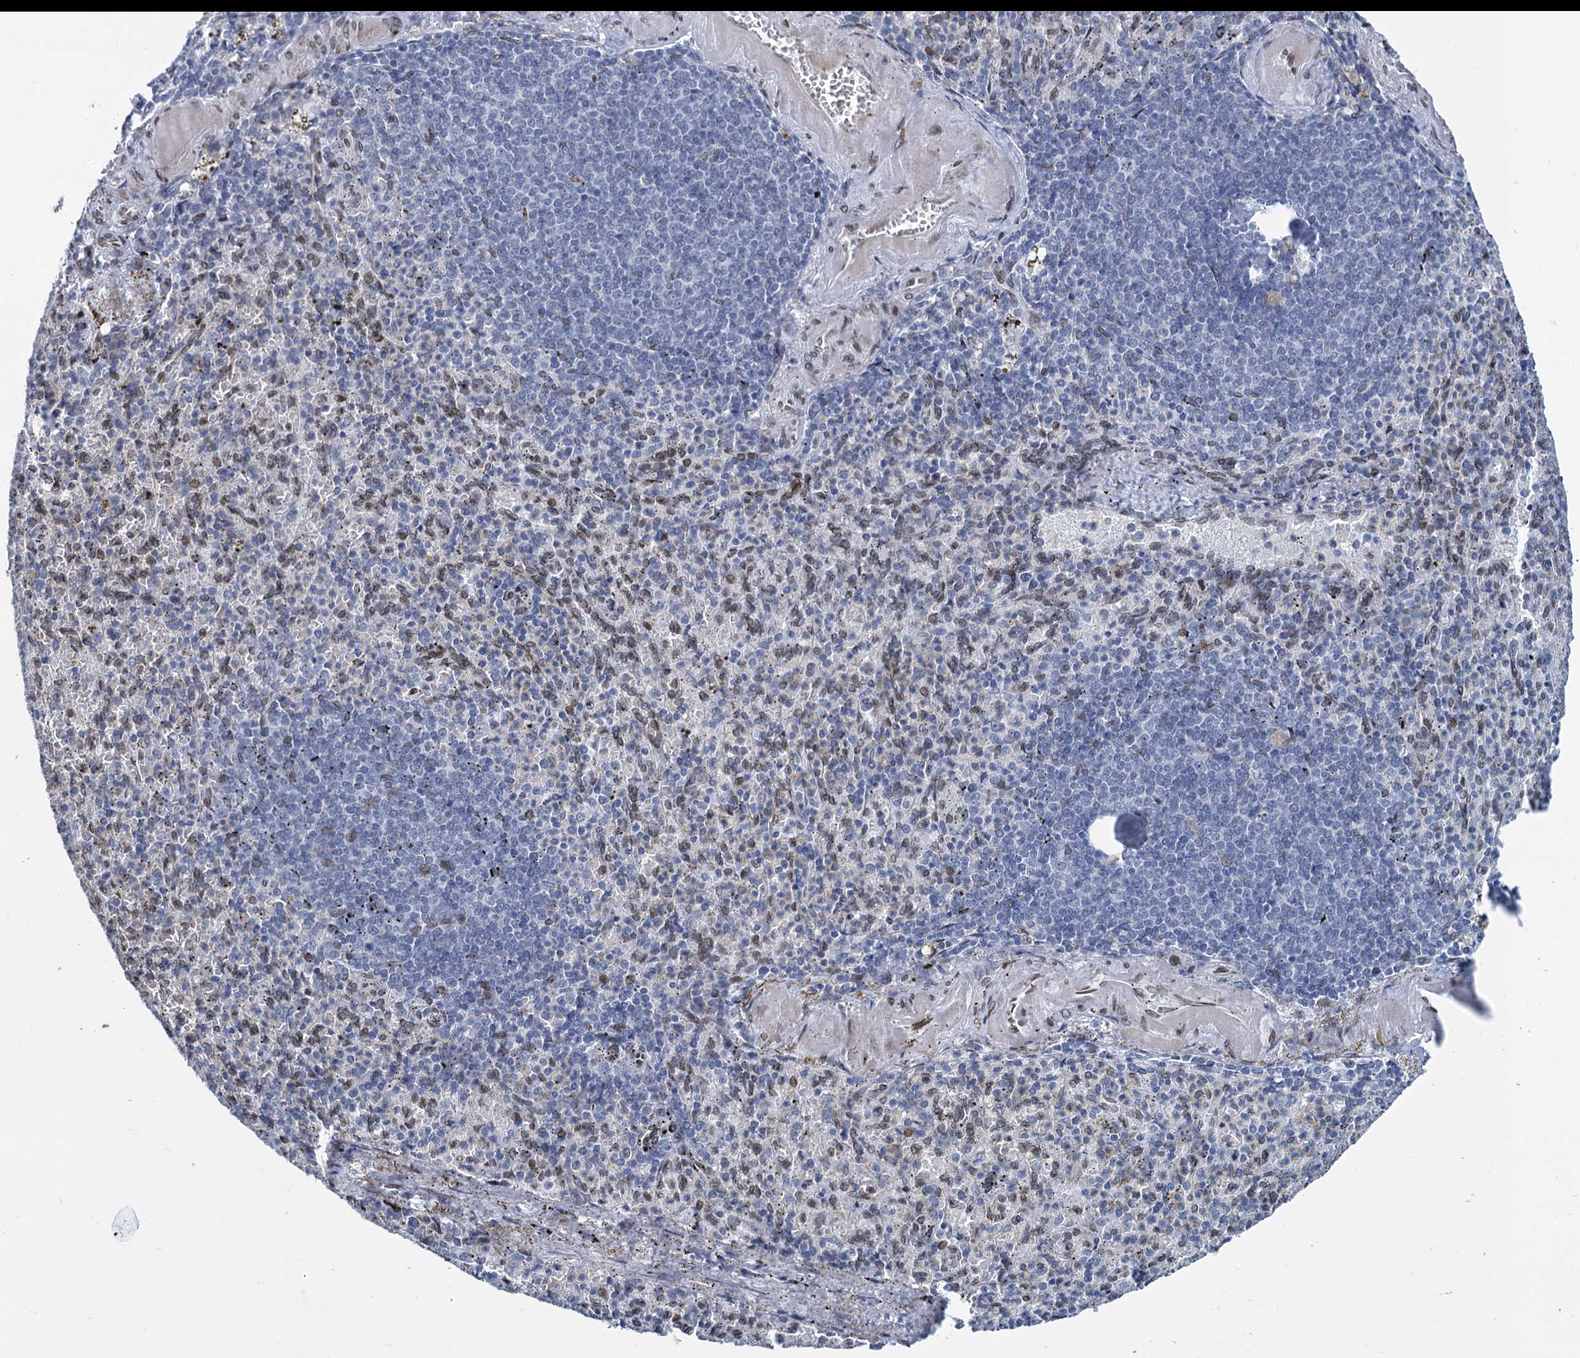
{"staining": {"intensity": "moderate", "quantity": "<25%", "location": "cytoplasmic/membranous,nuclear"}, "tissue": "spleen", "cell_type": "Cells in red pulp", "image_type": "normal", "snomed": [{"axis": "morphology", "description": "Normal tissue, NOS"}, {"axis": "topography", "description": "Spleen"}], "caption": "Protein staining exhibits moderate cytoplasmic/membranous,nuclear positivity in about <25% of cells in red pulp in normal spleen. (DAB IHC, brown staining for protein, blue staining for nuclei).", "gene": "PRSS35", "patient": {"sex": "female", "age": 74}}